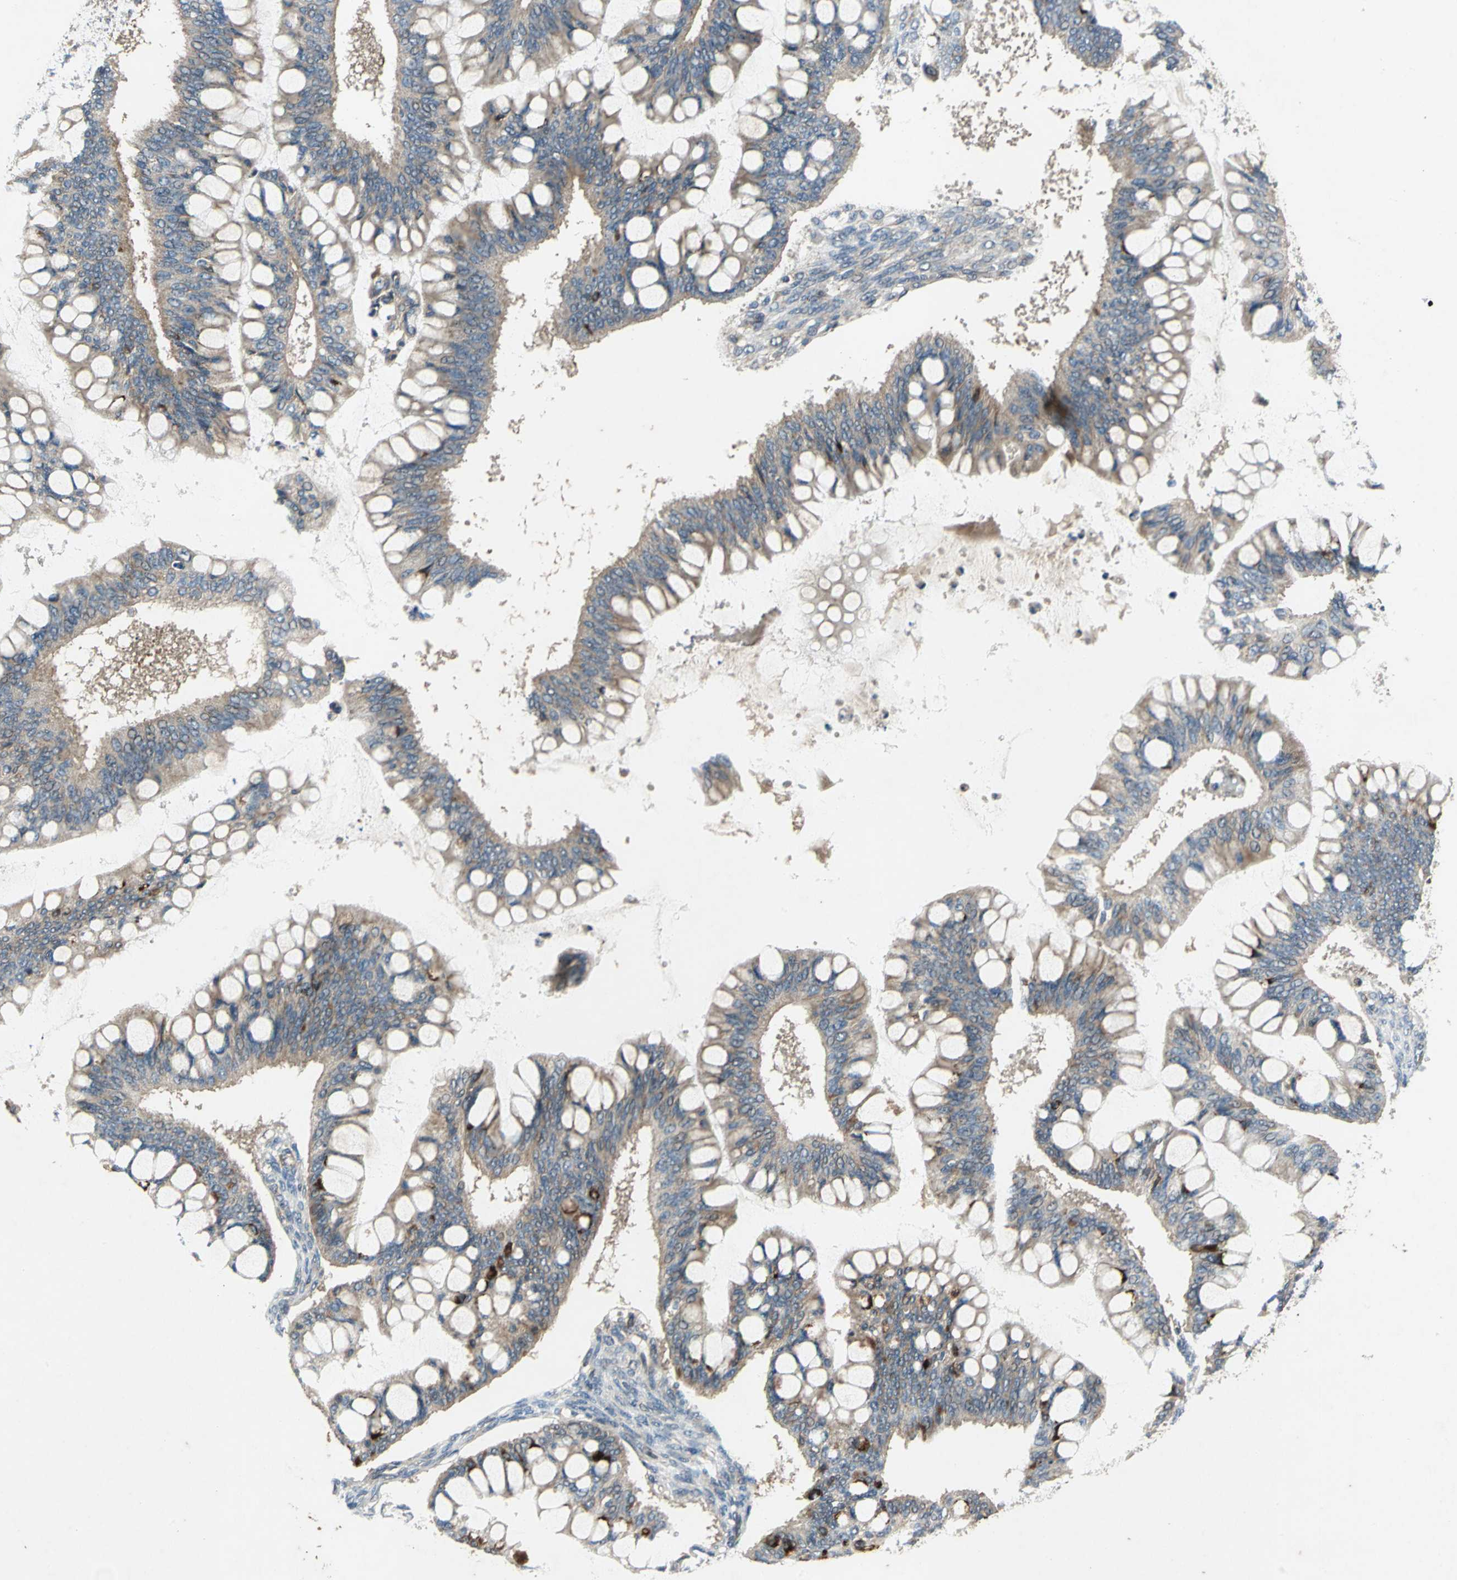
{"staining": {"intensity": "weak", "quantity": "25%-75%", "location": "cytoplasmic/membranous"}, "tissue": "ovarian cancer", "cell_type": "Tumor cells", "image_type": "cancer", "snomed": [{"axis": "morphology", "description": "Cystadenocarcinoma, mucinous, NOS"}, {"axis": "topography", "description": "Ovary"}], "caption": "Immunohistochemistry (IHC) (DAB) staining of ovarian cancer exhibits weak cytoplasmic/membranous protein positivity in about 25%-75% of tumor cells. (Brightfield microscopy of DAB IHC at high magnification).", "gene": "EMCN", "patient": {"sex": "female", "age": 73}}